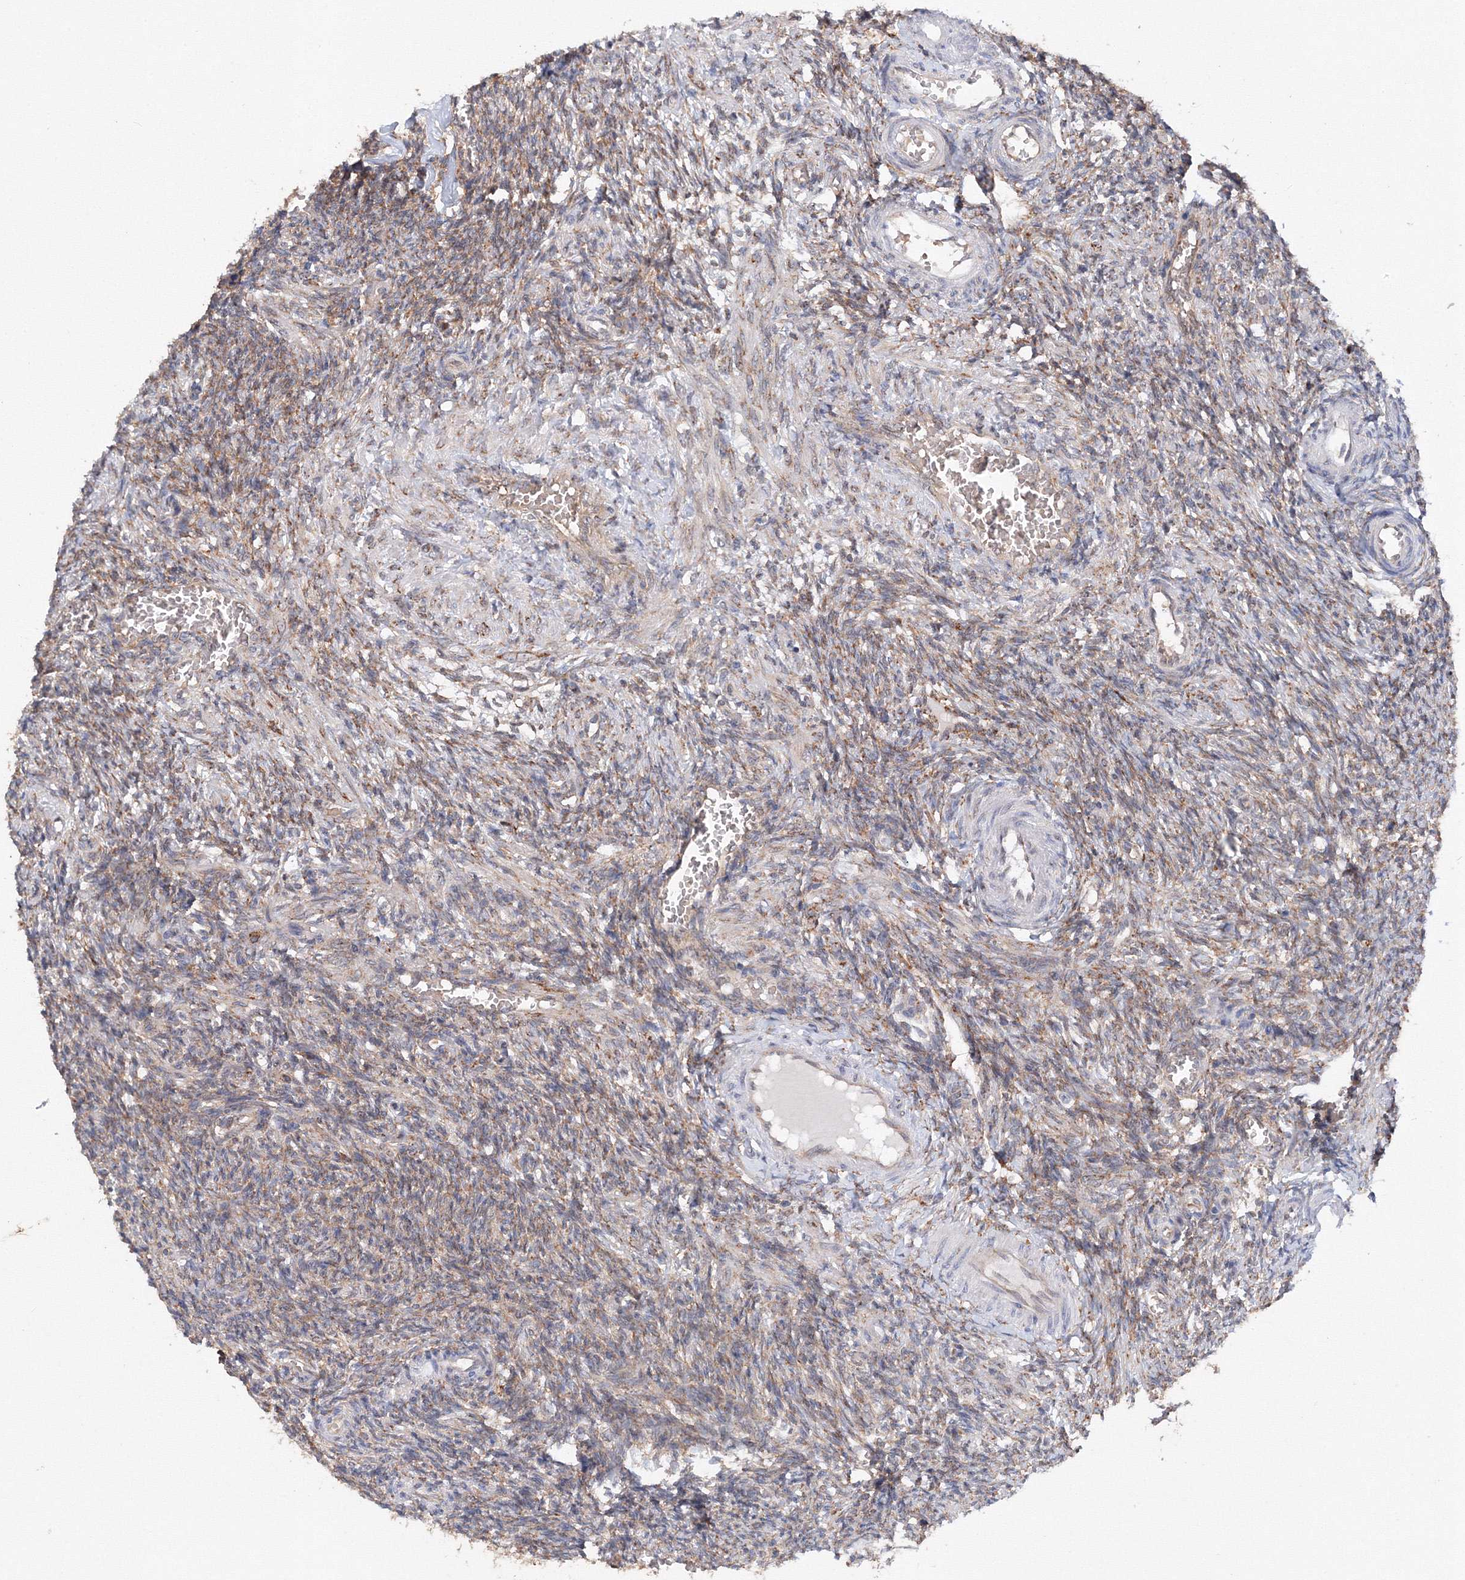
{"staining": {"intensity": "weak", "quantity": "25%-75%", "location": "cytoplasmic/membranous"}, "tissue": "ovary", "cell_type": "Ovarian stroma cells", "image_type": "normal", "snomed": [{"axis": "morphology", "description": "Normal tissue, NOS"}, {"axis": "topography", "description": "Ovary"}], "caption": "Protein analysis of benign ovary shows weak cytoplasmic/membranous staining in about 25%-75% of ovarian stroma cells.", "gene": "DIS3L2", "patient": {"sex": "female", "age": 27}}